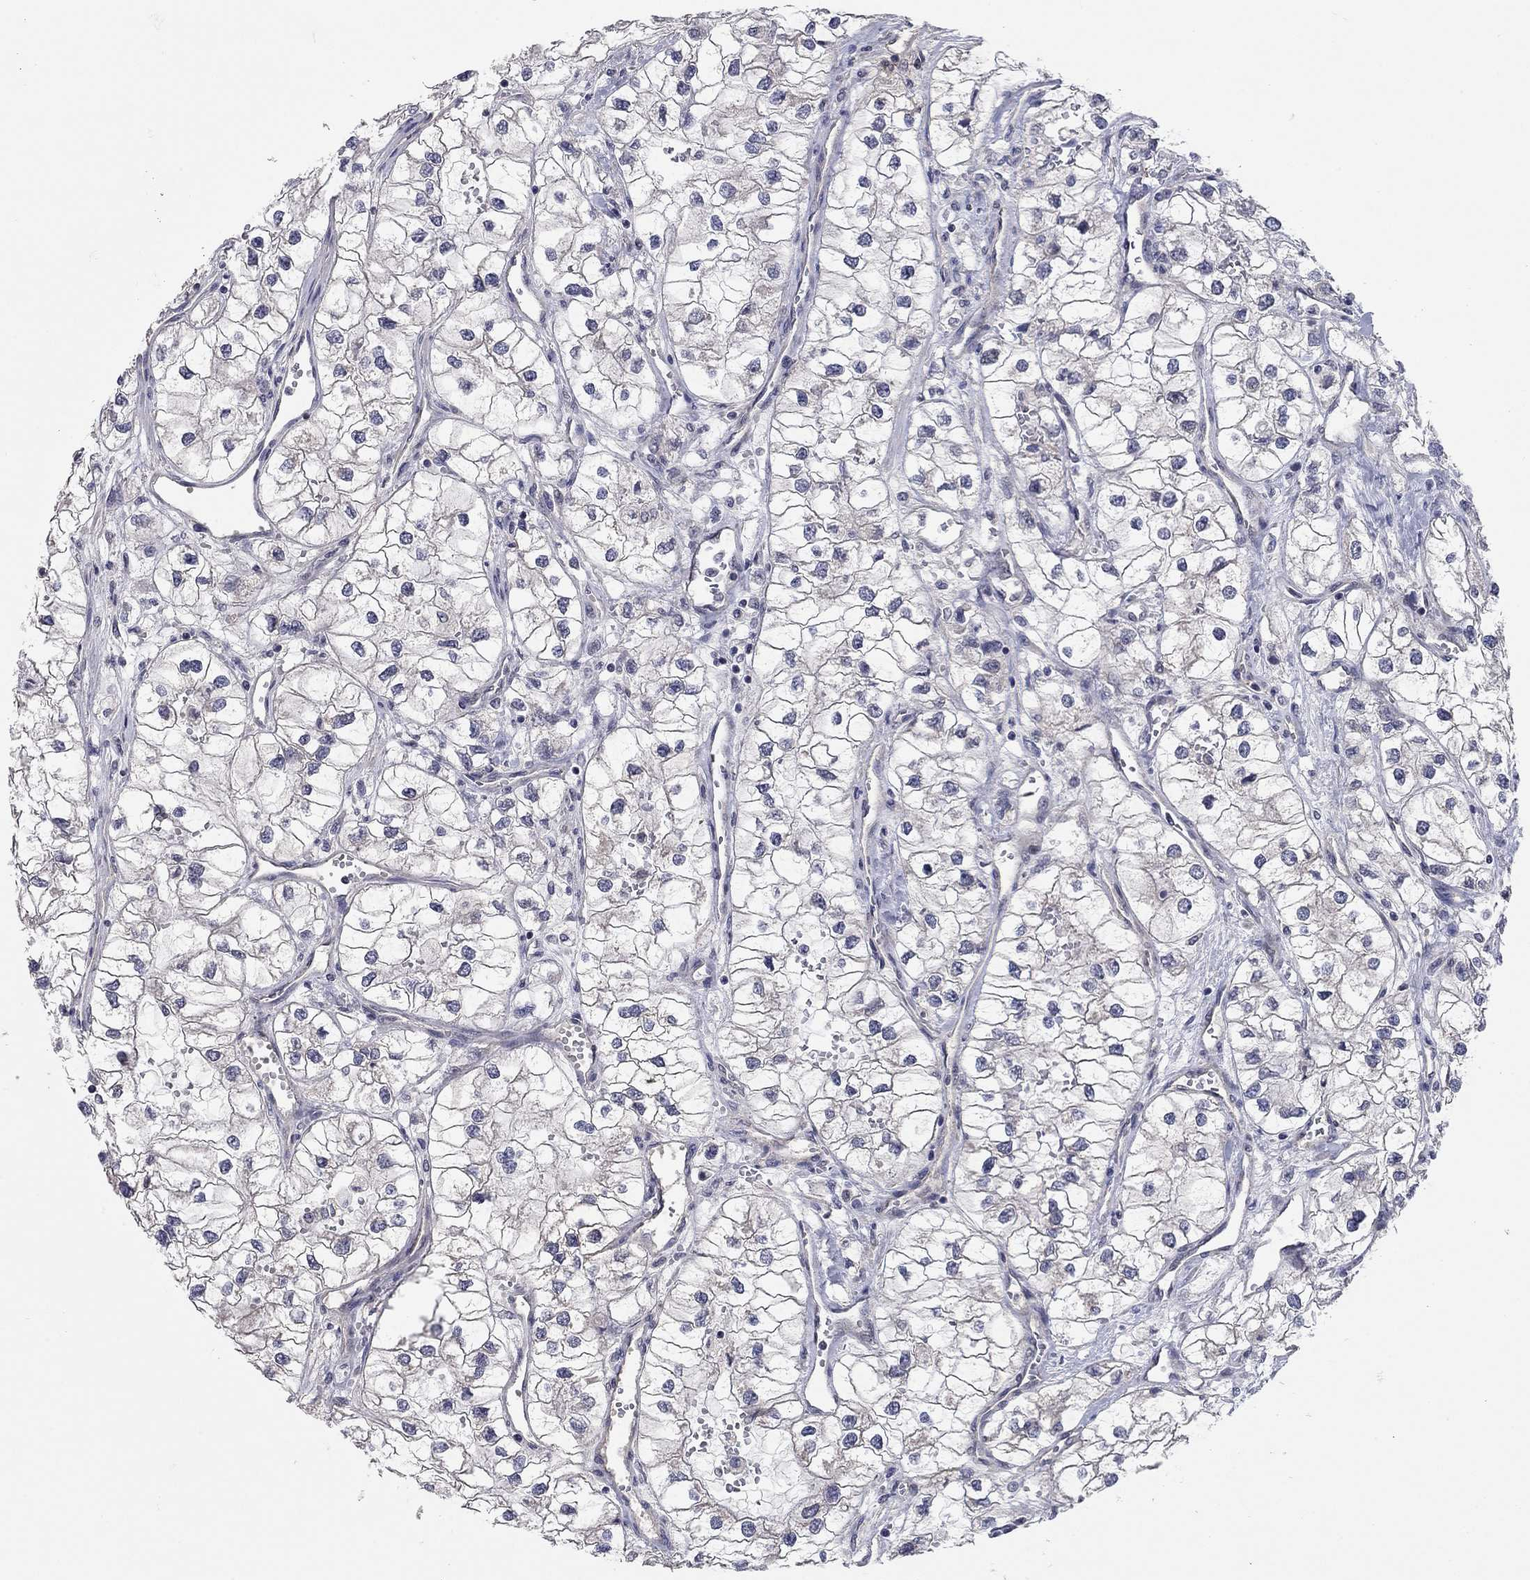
{"staining": {"intensity": "negative", "quantity": "none", "location": "none"}, "tissue": "renal cancer", "cell_type": "Tumor cells", "image_type": "cancer", "snomed": [{"axis": "morphology", "description": "Adenocarcinoma, NOS"}, {"axis": "topography", "description": "Kidney"}], "caption": "An immunohistochemistry histopathology image of adenocarcinoma (renal) is shown. There is no staining in tumor cells of adenocarcinoma (renal).", "gene": "WASF3", "patient": {"sex": "male", "age": 59}}